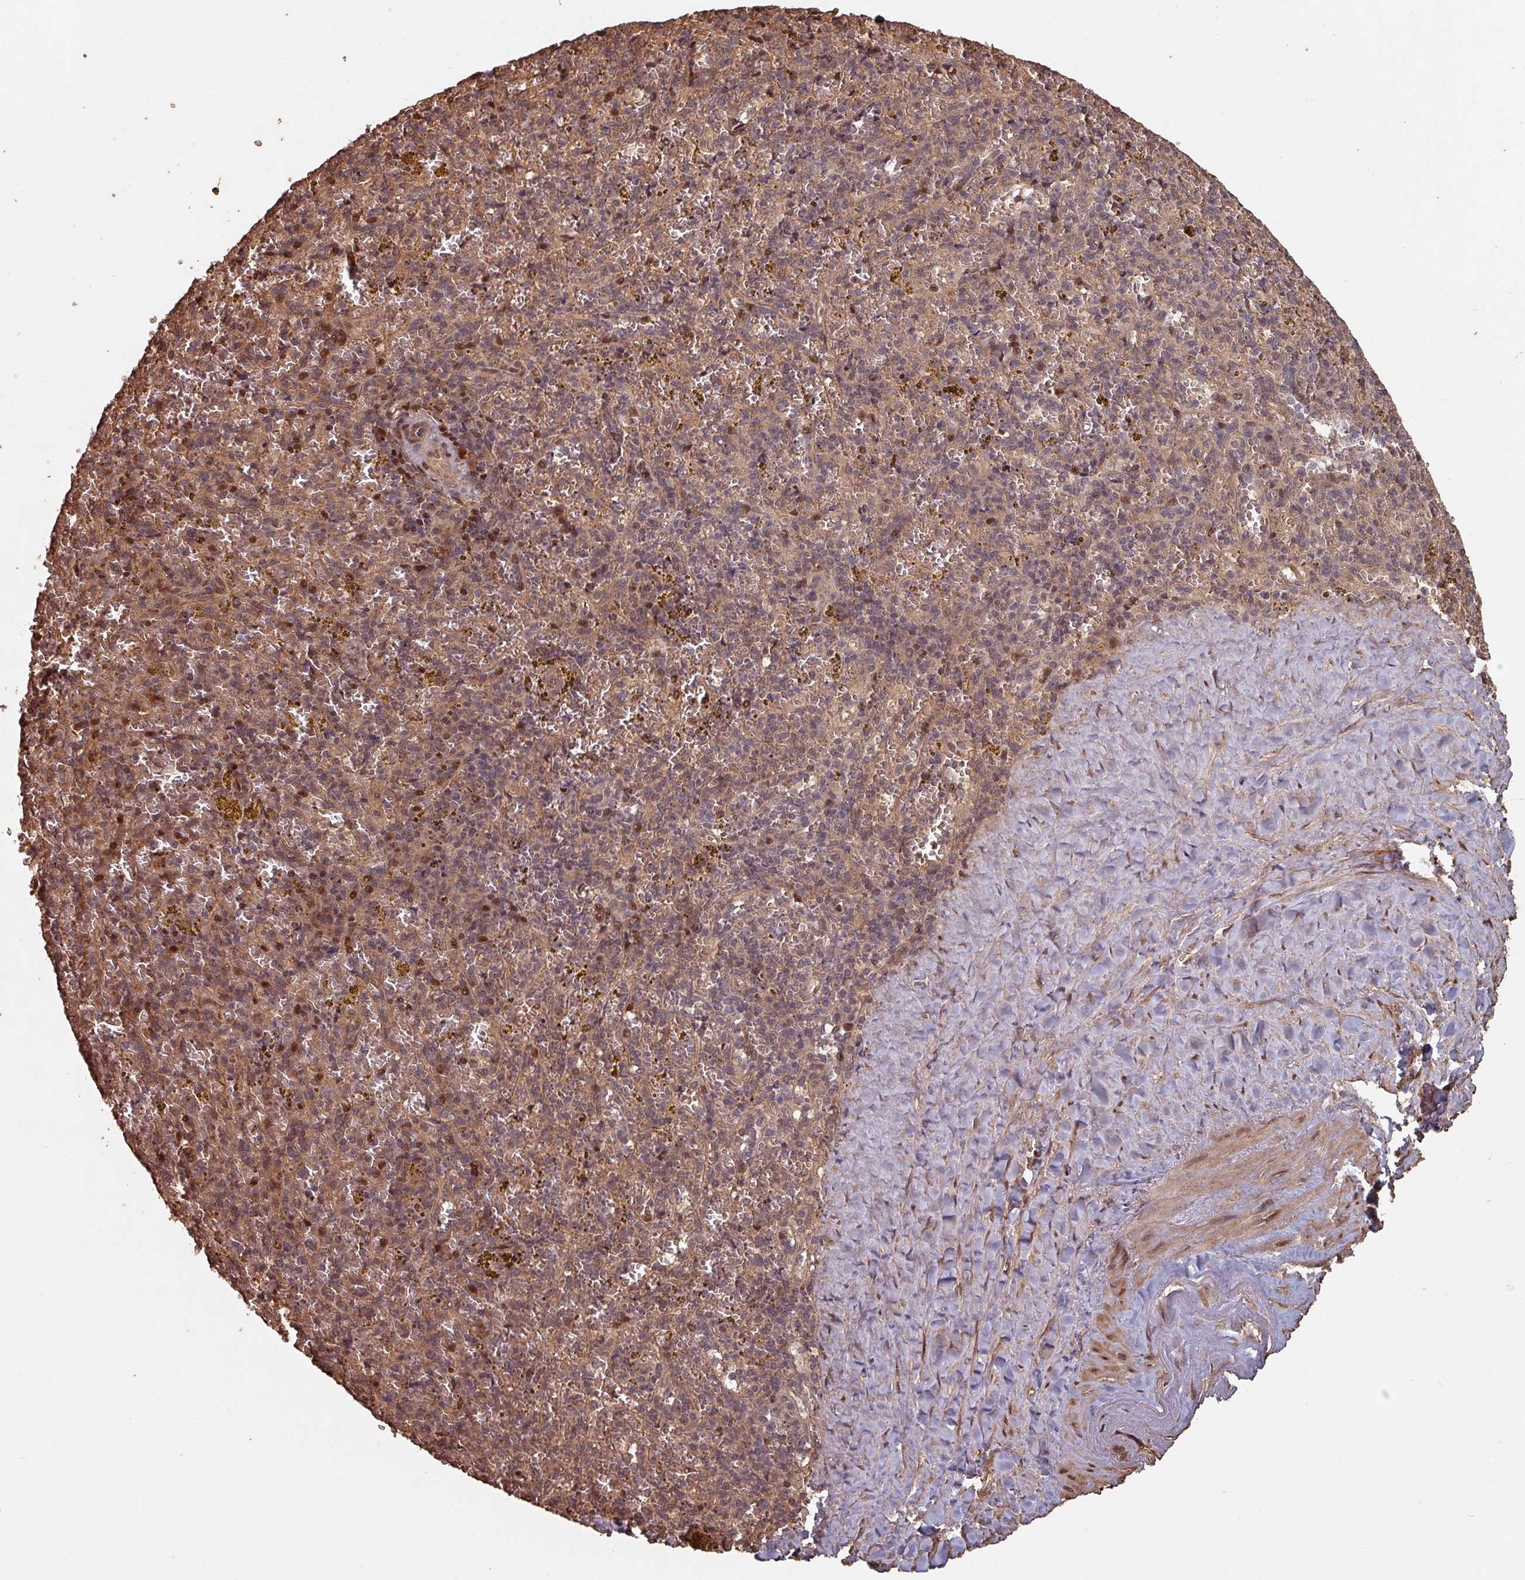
{"staining": {"intensity": "moderate", "quantity": "<25%", "location": "cytoplasmic/membranous,nuclear"}, "tissue": "spleen", "cell_type": "Cells in red pulp", "image_type": "normal", "snomed": [{"axis": "morphology", "description": "Normal tissue, NOS"}, {"axis": "topography", "description": "Spleen"}], "caption": "Immunohistochemistry (IHC) staining of benign spleen, which shows low levels of moderate cytoplasmic/membranous,nuclear expression in about <25% of cells in red pulp indicating moderate cytoplasmic/membranous,nuclear protein expression. The staining was performed using DAB (brown) for protein detection and nuclei were counterstained in hematoxylin (blue).", "gene": "EID1", "patient": {"sex": "male", "age": 57}}